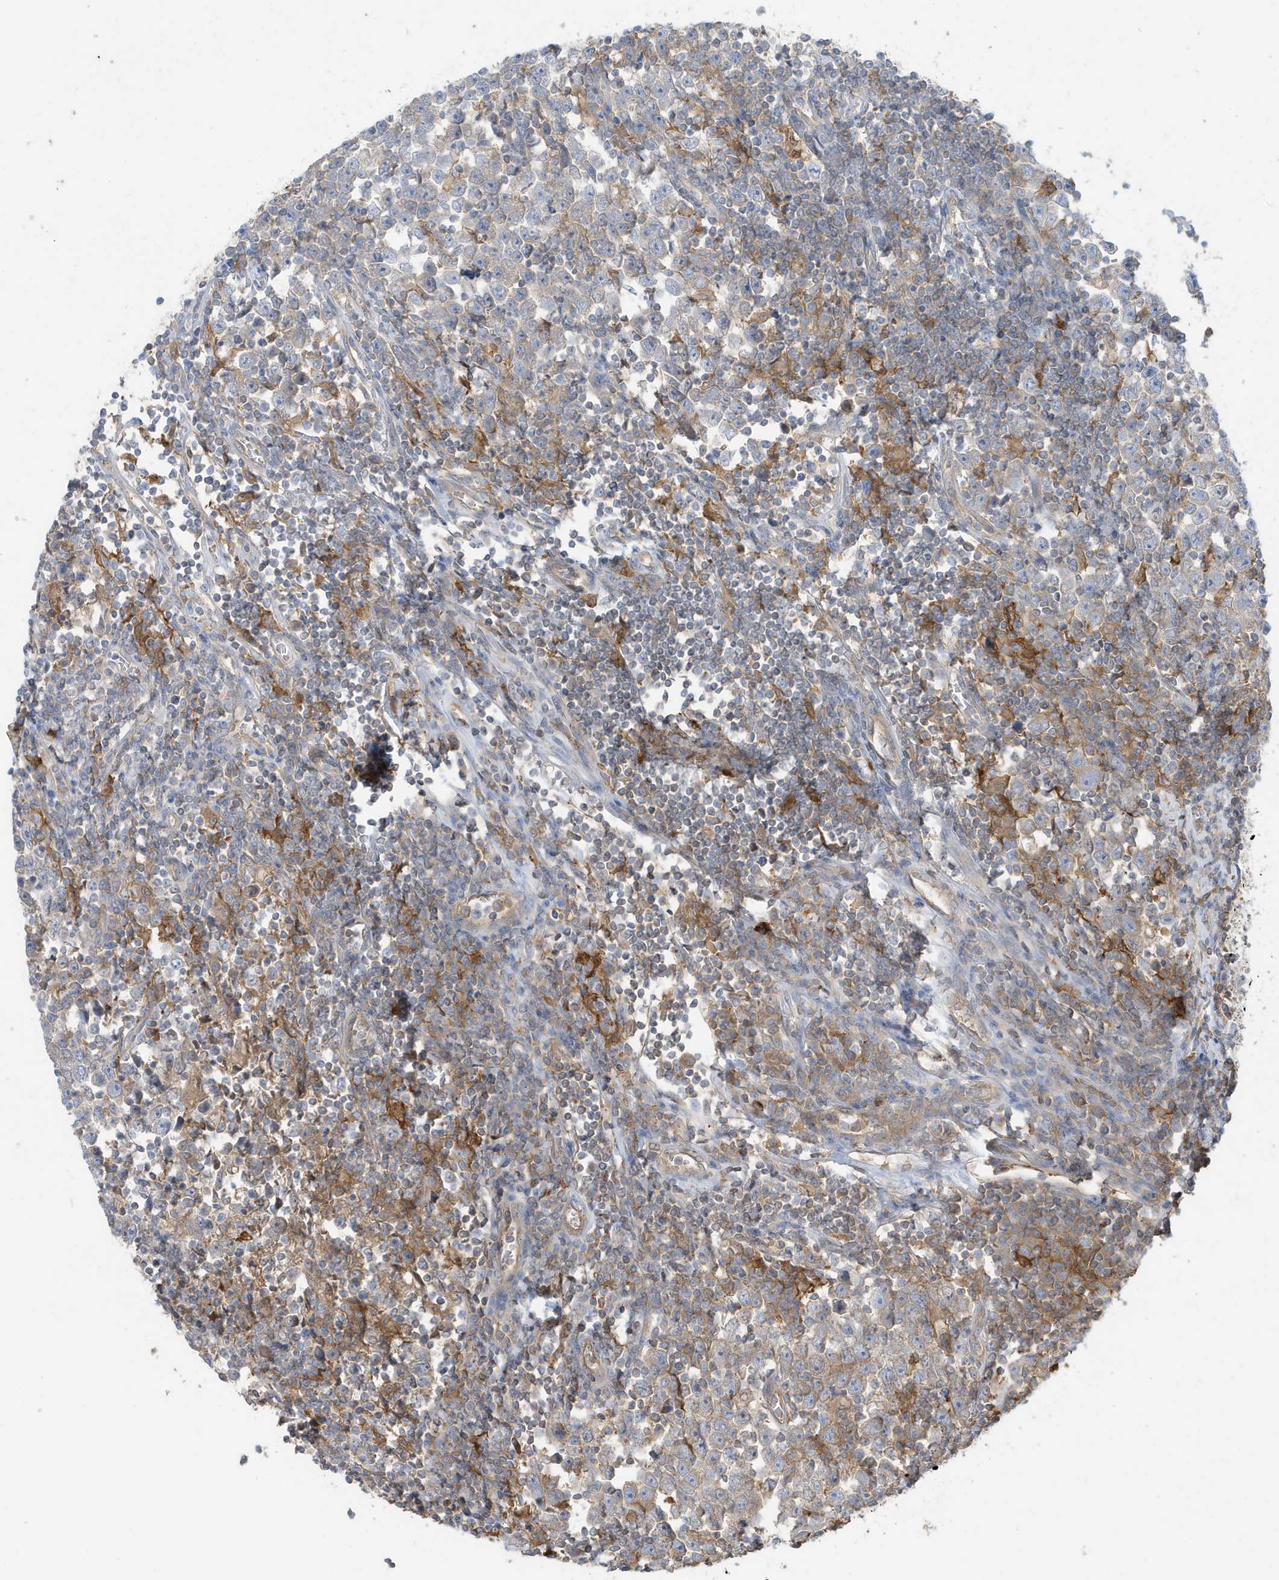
{"staining": {"intensity": "weak", "quantity": "<25%", "location": "cytoplasmic/membranous"}, "tissue": "testis cancer", "cell_type": "Tumor cells", "image_type": "cancer", "snomed": [{"axis": "morphology", "description": "Normal tissue, NOS"}, {"axis": "morphology", "description": "Seminoma, NOS"}, {"axis": "topography", "description": "Testis"}], "caption": "Immunohistochemistry (IHC) micrograph of neoplastic tissue: testis cancer (seminoma) stained with DAB (3,3'-diaminobenzidine) displays no significant protein staining in tumor cells.", "gene": "ABTB1", "patient": {"sex": "male", "age": 43}}